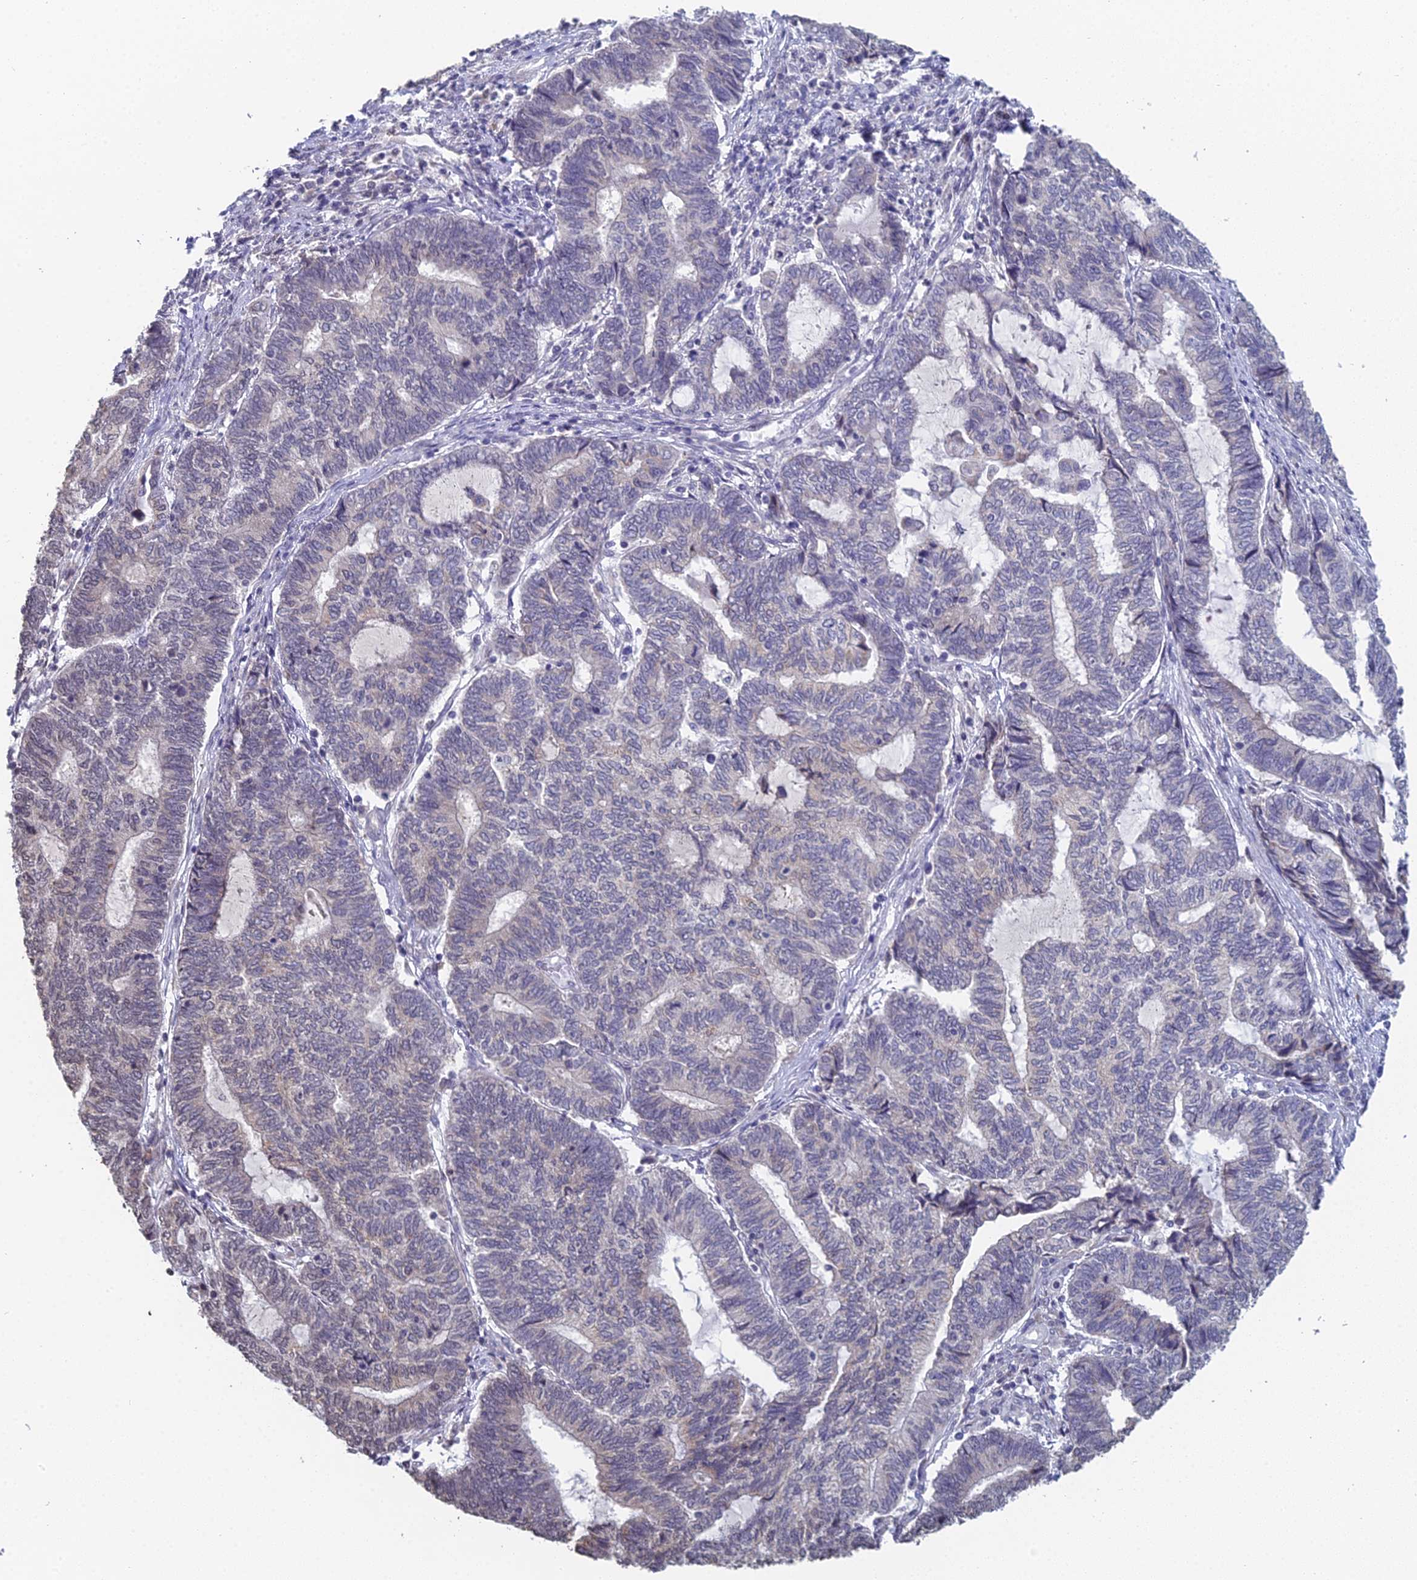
{"staining": {"intensity": "negative", "quantity": "none", "location": "none"}, "tissue": "endometrial cancer", "cell_type": "Tumor cells", "image_type": "cancer", "snomed": [{"axis": "morphology", "description": "Adenocarcinoma, NOS"}, {"axis": "topography", "description": "Uterus"}, {"axis": "topography", "description": "Endometrium"}], "caption": "This is an immunohistochemistry photomicrograph of adenocarcinoma (endometrial). There is no staining in tumor cells.", "gene": "PRR22", "patient": {"sex": "female", "age": 70}}